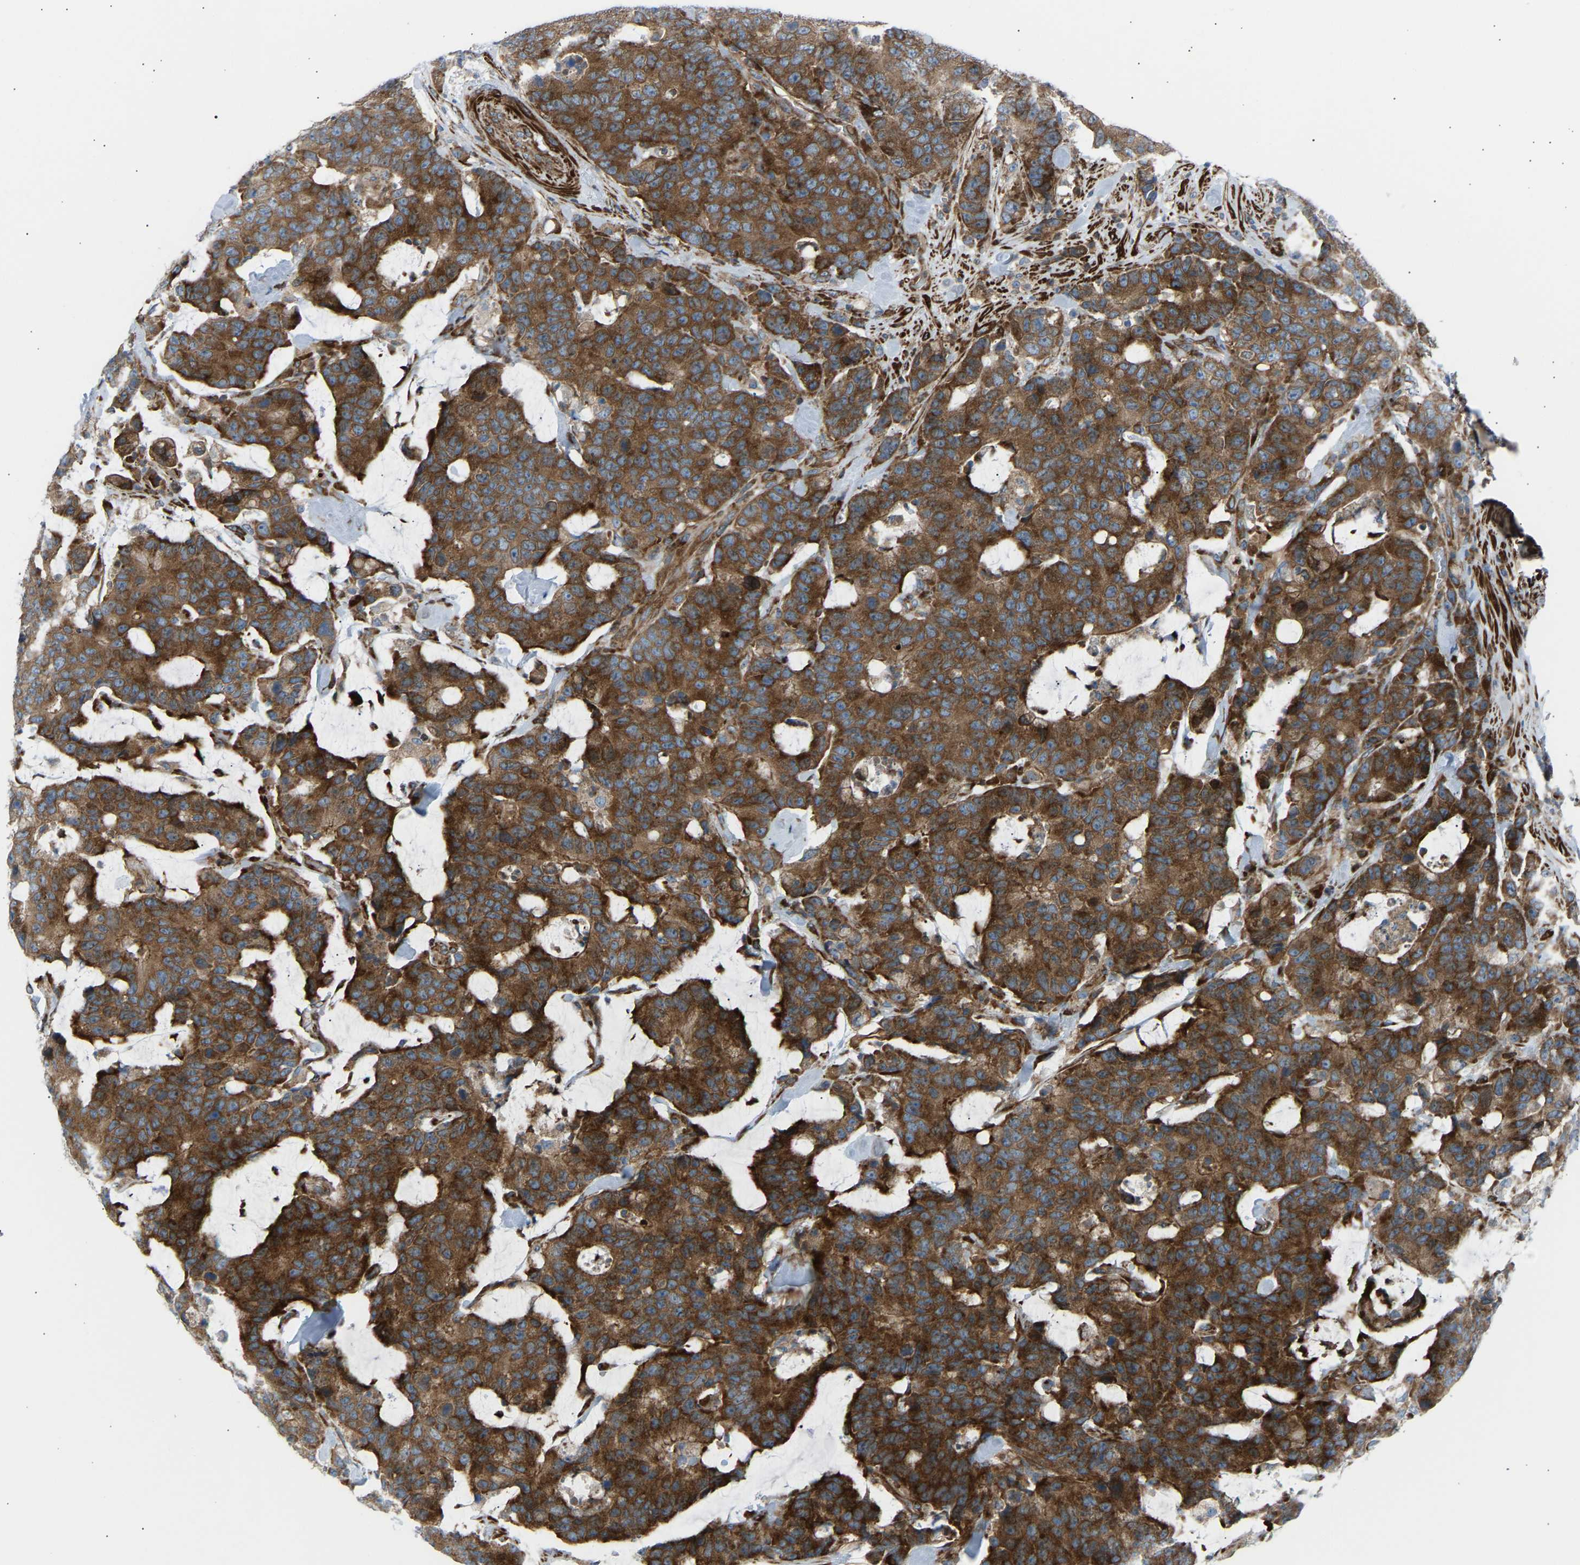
{"staining": {"intensity": "strong", "quantity": ">75%", "location": "cytoplasmic/membranous"}, "tissue": "colorectal cancer", "cell_type": "Tumor cells", "image_type": "cancer", "snomed": [{"axis": "morphology", "description": "Adenocarcinoma, NOS"}, {"axis": "topography", "description": "Colon"}], "caption": "About >75% of tumor cells in human adenocarcinoma (colorectal) show strong cytoplasmic/membranous protein expression as visualized by brown immunohistochemical staining.", "gene": "VPS41", "patient": {"sex": "female", "age": 86}}